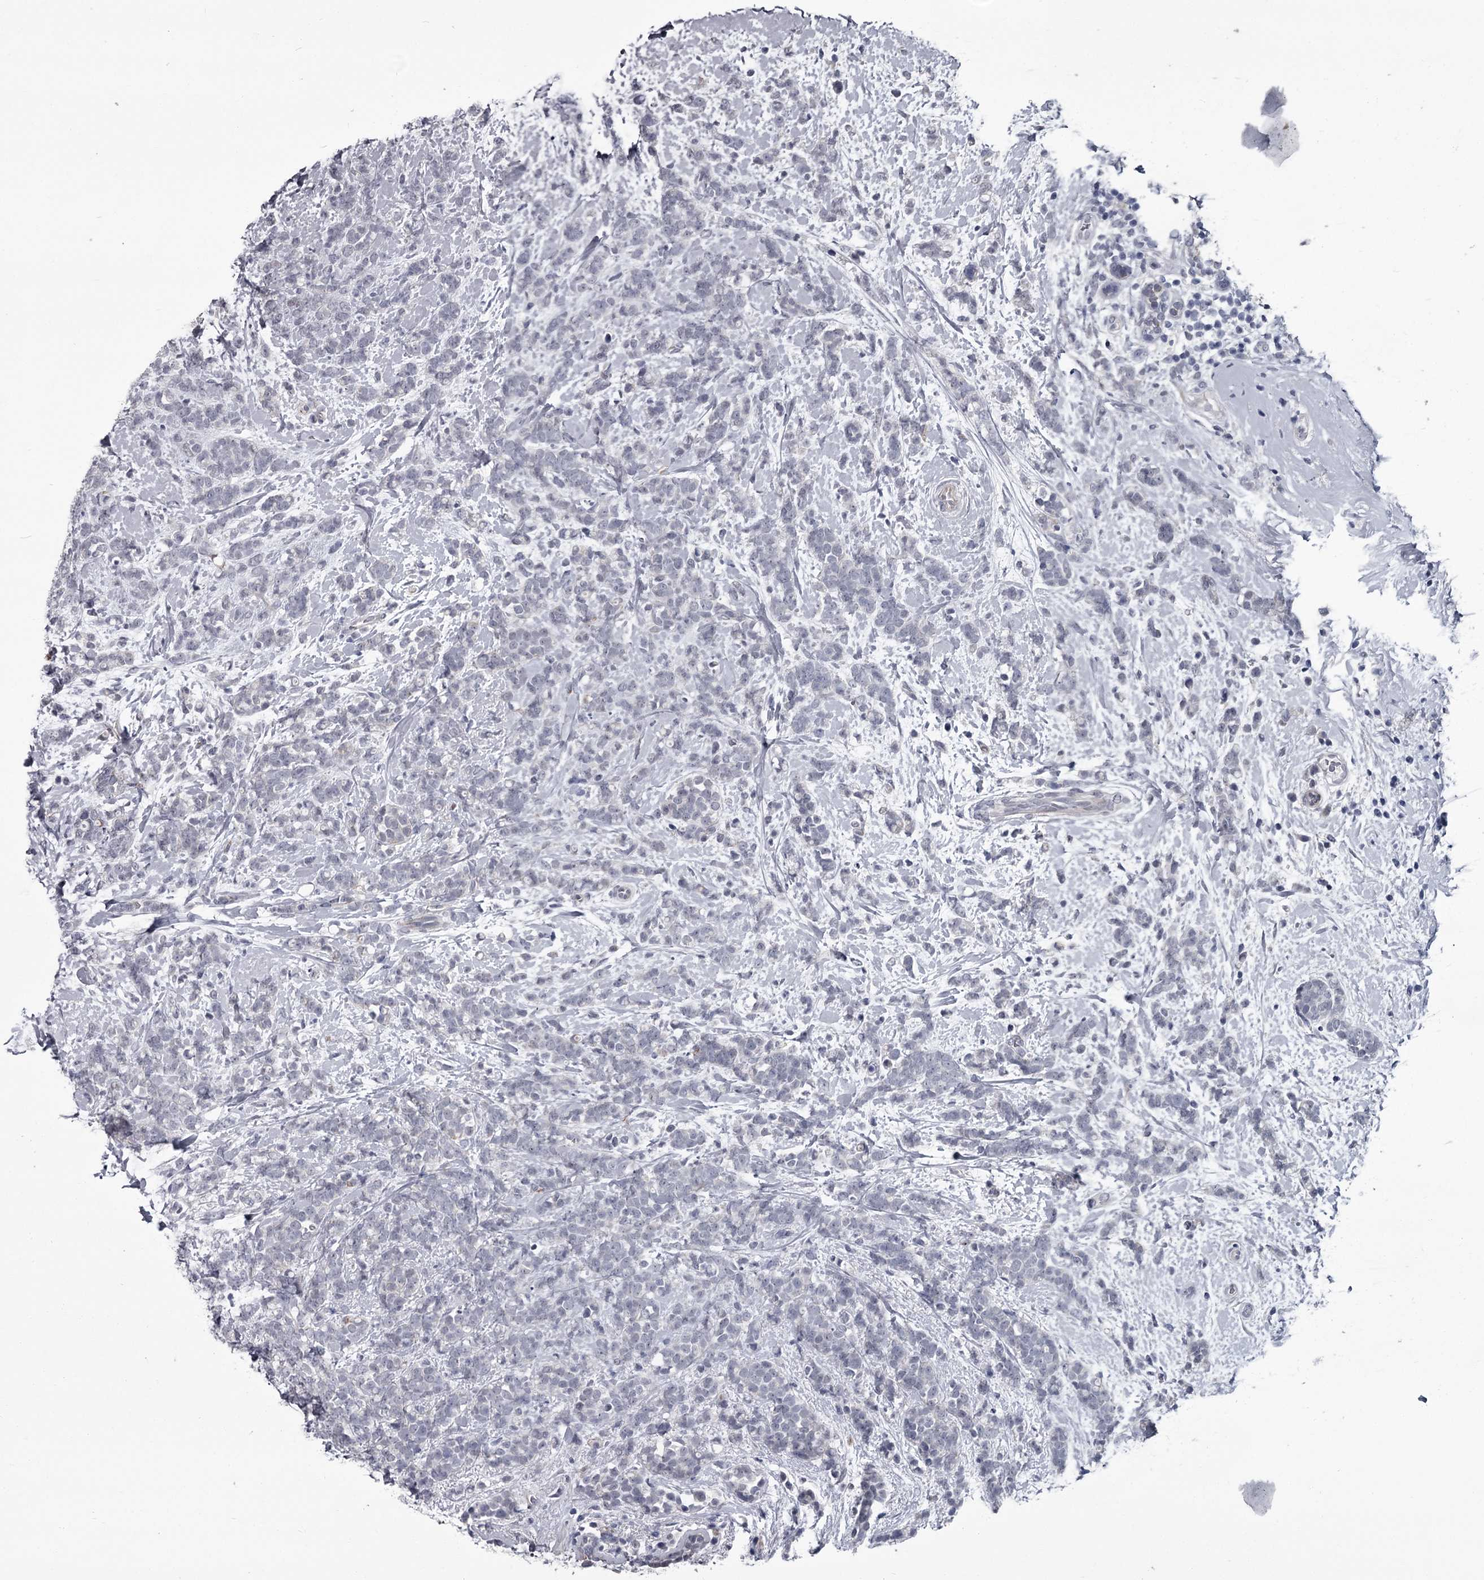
{"staining": {"intensity": "negative", "quantity": "none", "location": "none"}, "tissue": "breast cancer", "cell_type": "Tumor cells", "image_type": "cancer", "snomed": [{"axis": "morphology", "description": "Lobular carcinoma"}, {"axis": "topography", "description": "Breast"}], "caption": "This is a micrograph of immunohistochemistry (IHC) staining of breast cancer (lobular carcinoma), which shows no expression in tumor cells.", "gene": "PRPF40B", "patient": {"sex": "female", "age": 58}}